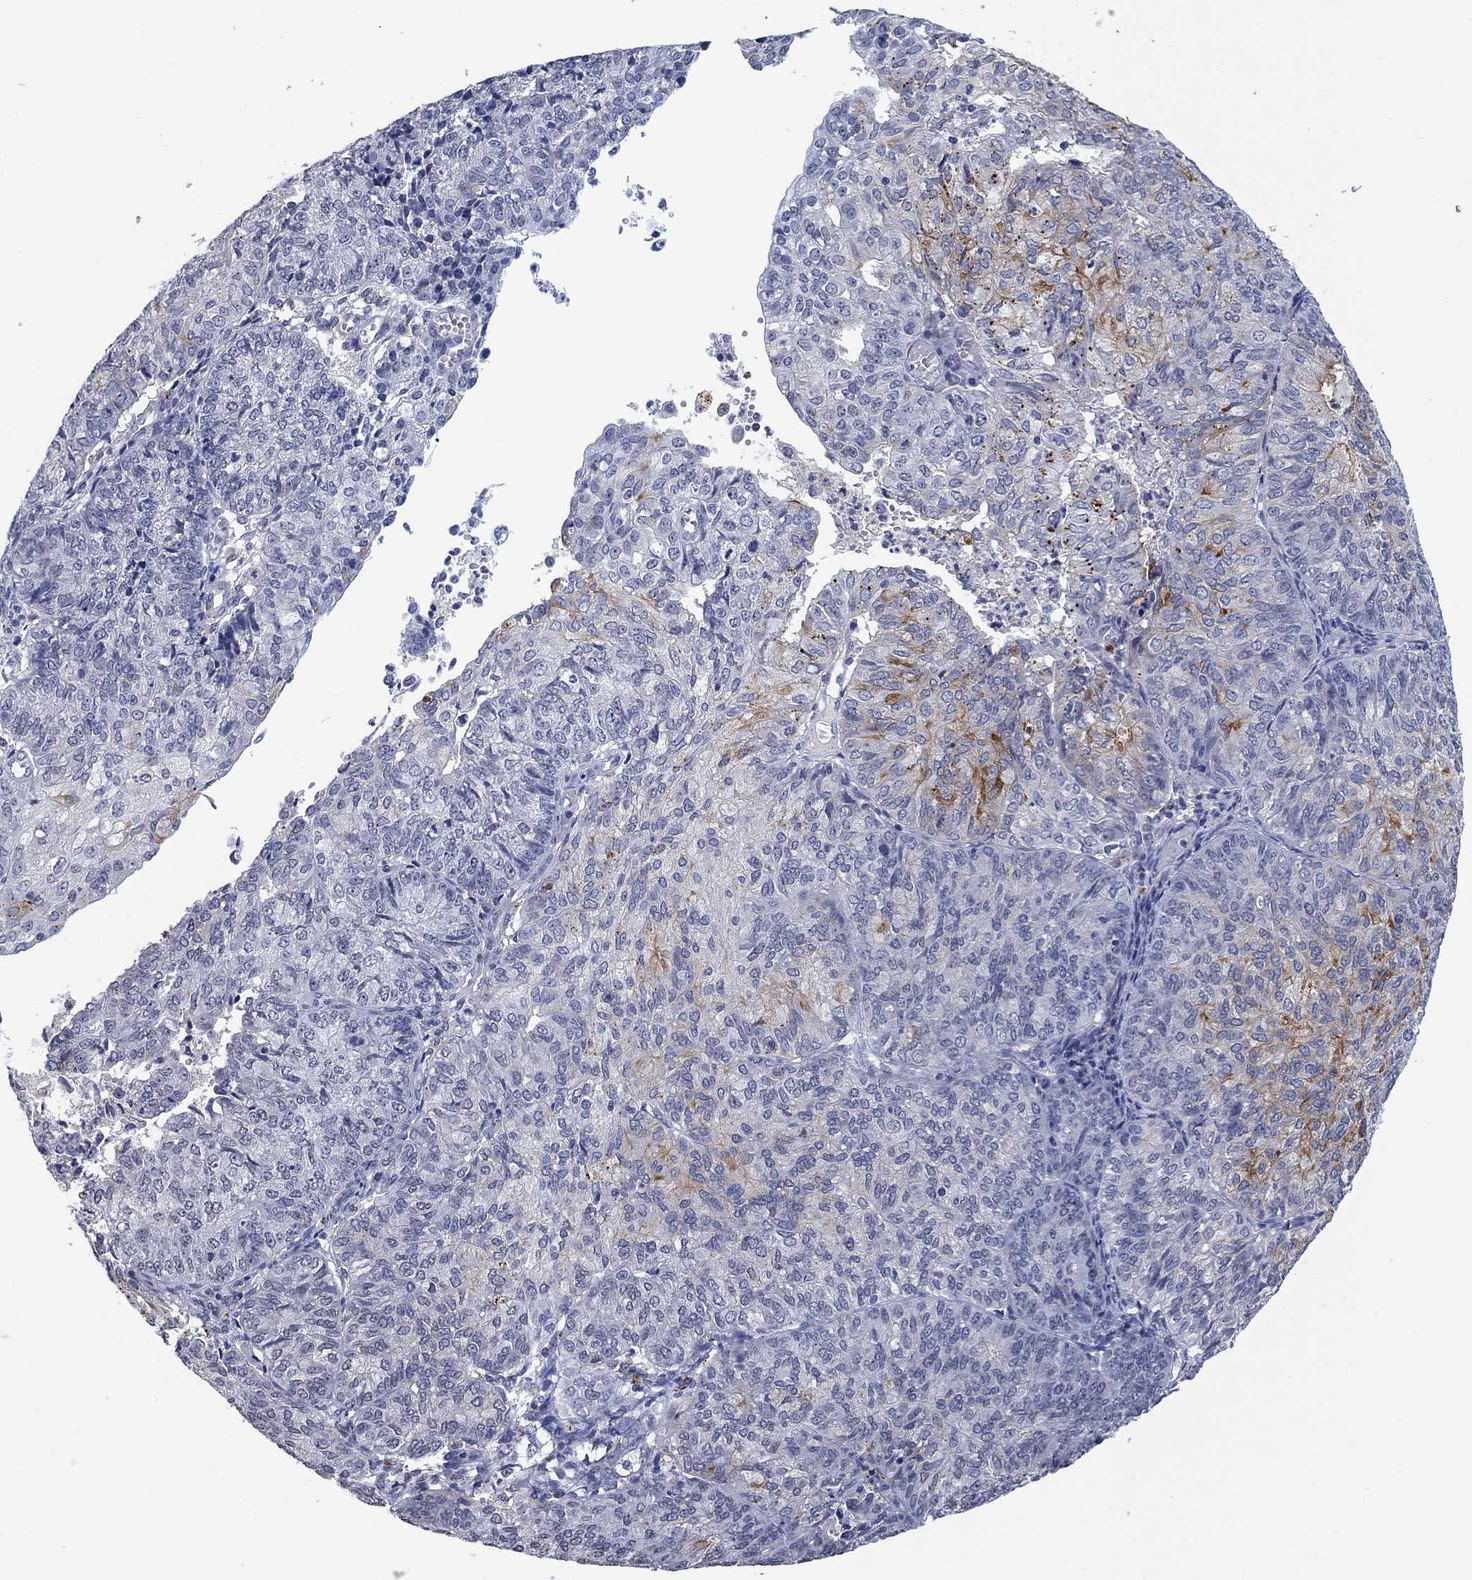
{"staining": {"intensity": "strong", "quantity": "<25%", "location": "cytoplasmic/membranous"}, "tissue": "endometrial cancer", "cell_type": "Tumor cells", "image_type": "cancer", "snomed": [{"axis": "morphology", "description": "Adenocarcinoma, NOS"}, {"axis": "topography", "description": "Endometrium"}], "caption": "Immunohistochemistry (IHC) image of endometrial cancer (adenocarcinoma) stained for a protein (brown), which shows medium levels of strong cytoplasmic/membranous positivity in about <25% of tumor cells.", "gene": "OTUB2", "patient": {"sex": "female", "age": 82}}